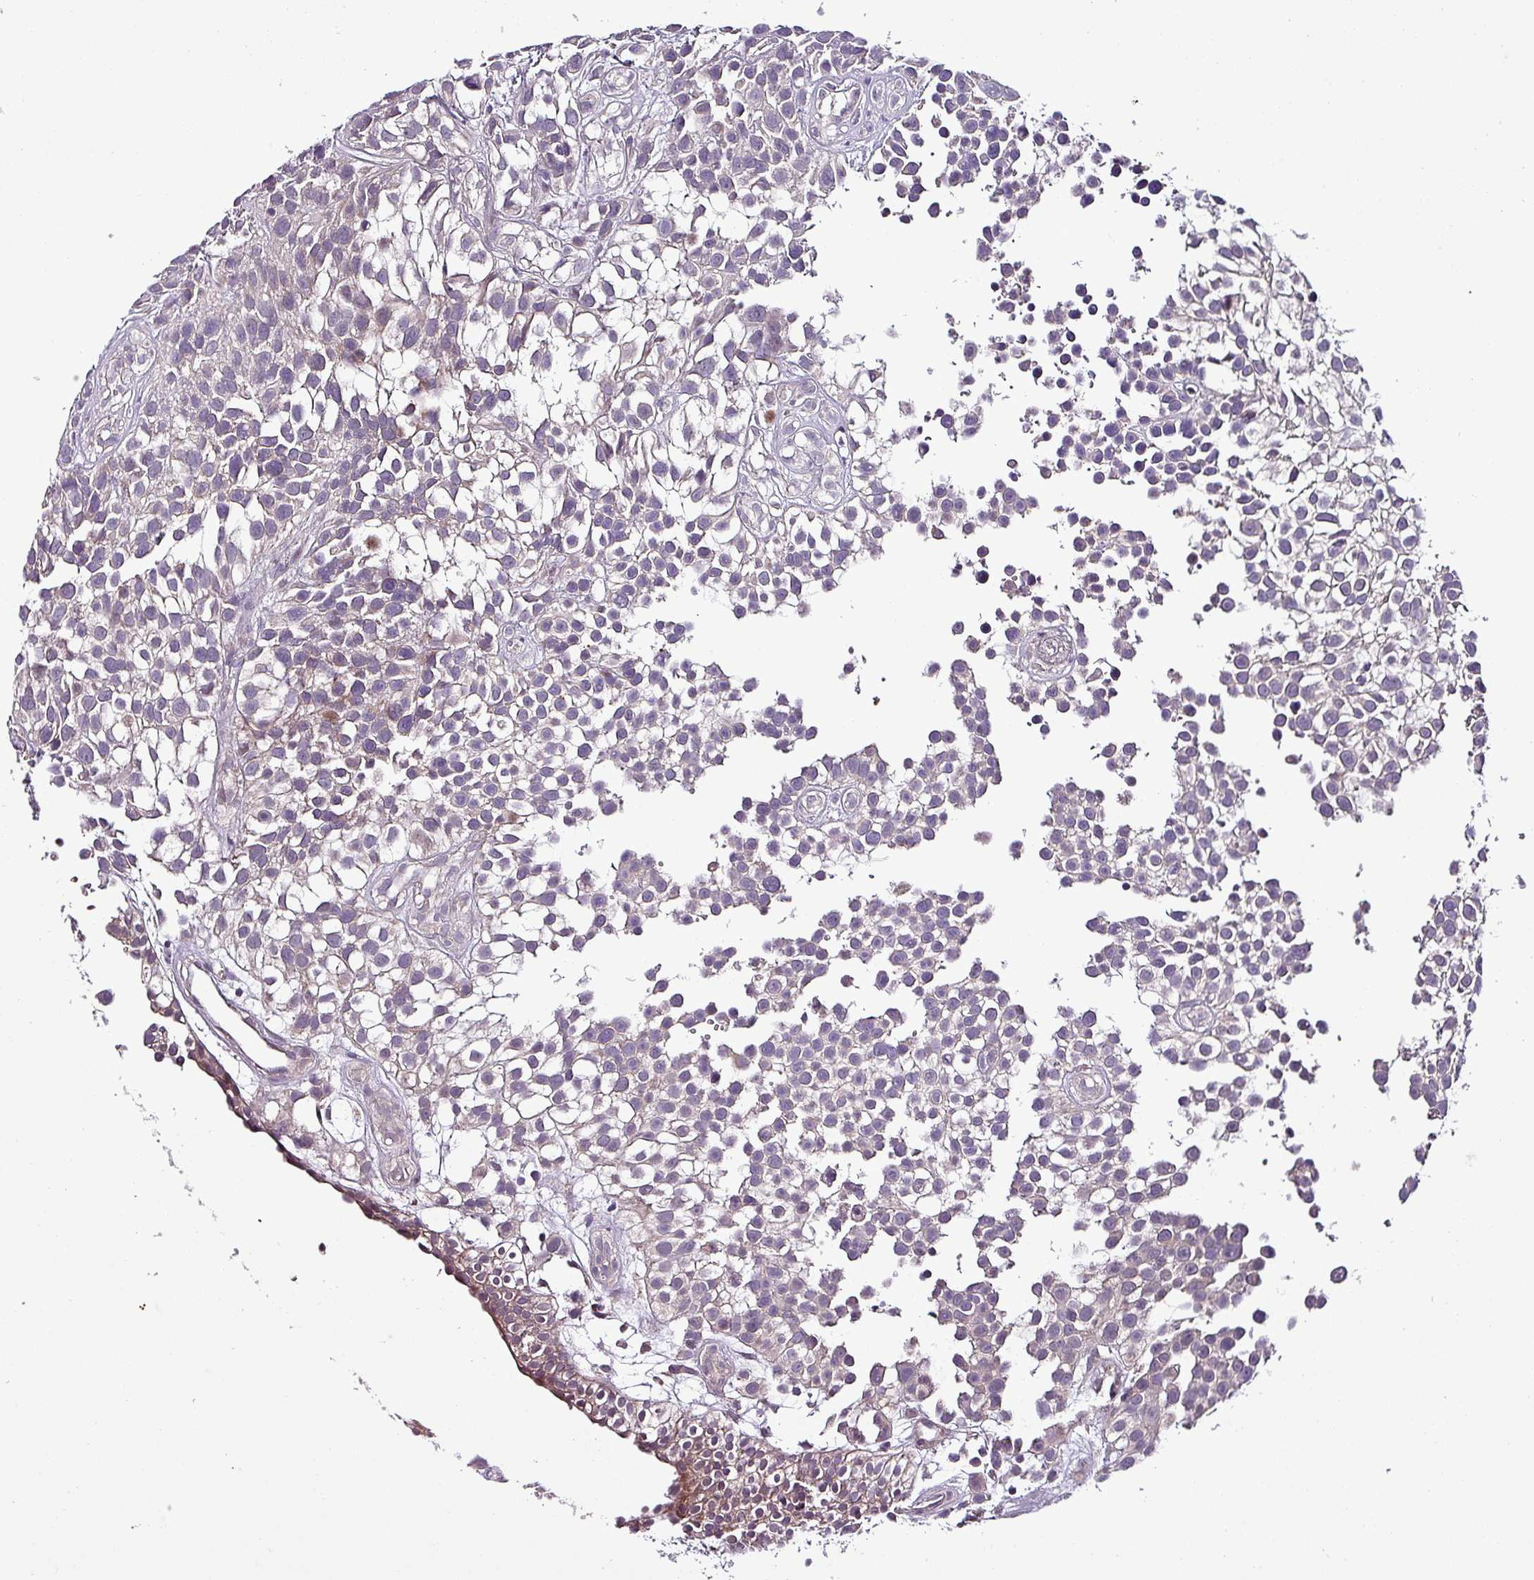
{"staining": {"intensity": "negative", "quantity": "none", "location": "none"}, "tissue": "urothelial cancer", "cell_type": "Tumor cells", "image_type": "cancer", "snomed": [{"axis": "morphology", "description": "Urothelial carcinoma, High grade"}, {"axis": "topography", "description": "Urinary bladder"}], "caption": "The immunohistochemistry image has no significant expression in tumor cells of urothelial carcinoma (high-grade) tissue. Brightfield microscopy of immunohistochemistry stained with DAB (3,3'-diaminobenzidine) (brown) and hematoxylin (blue), captured at high magnification.", "gene": "GRAPL", "patient": {"sex": "male", "age": 56}}